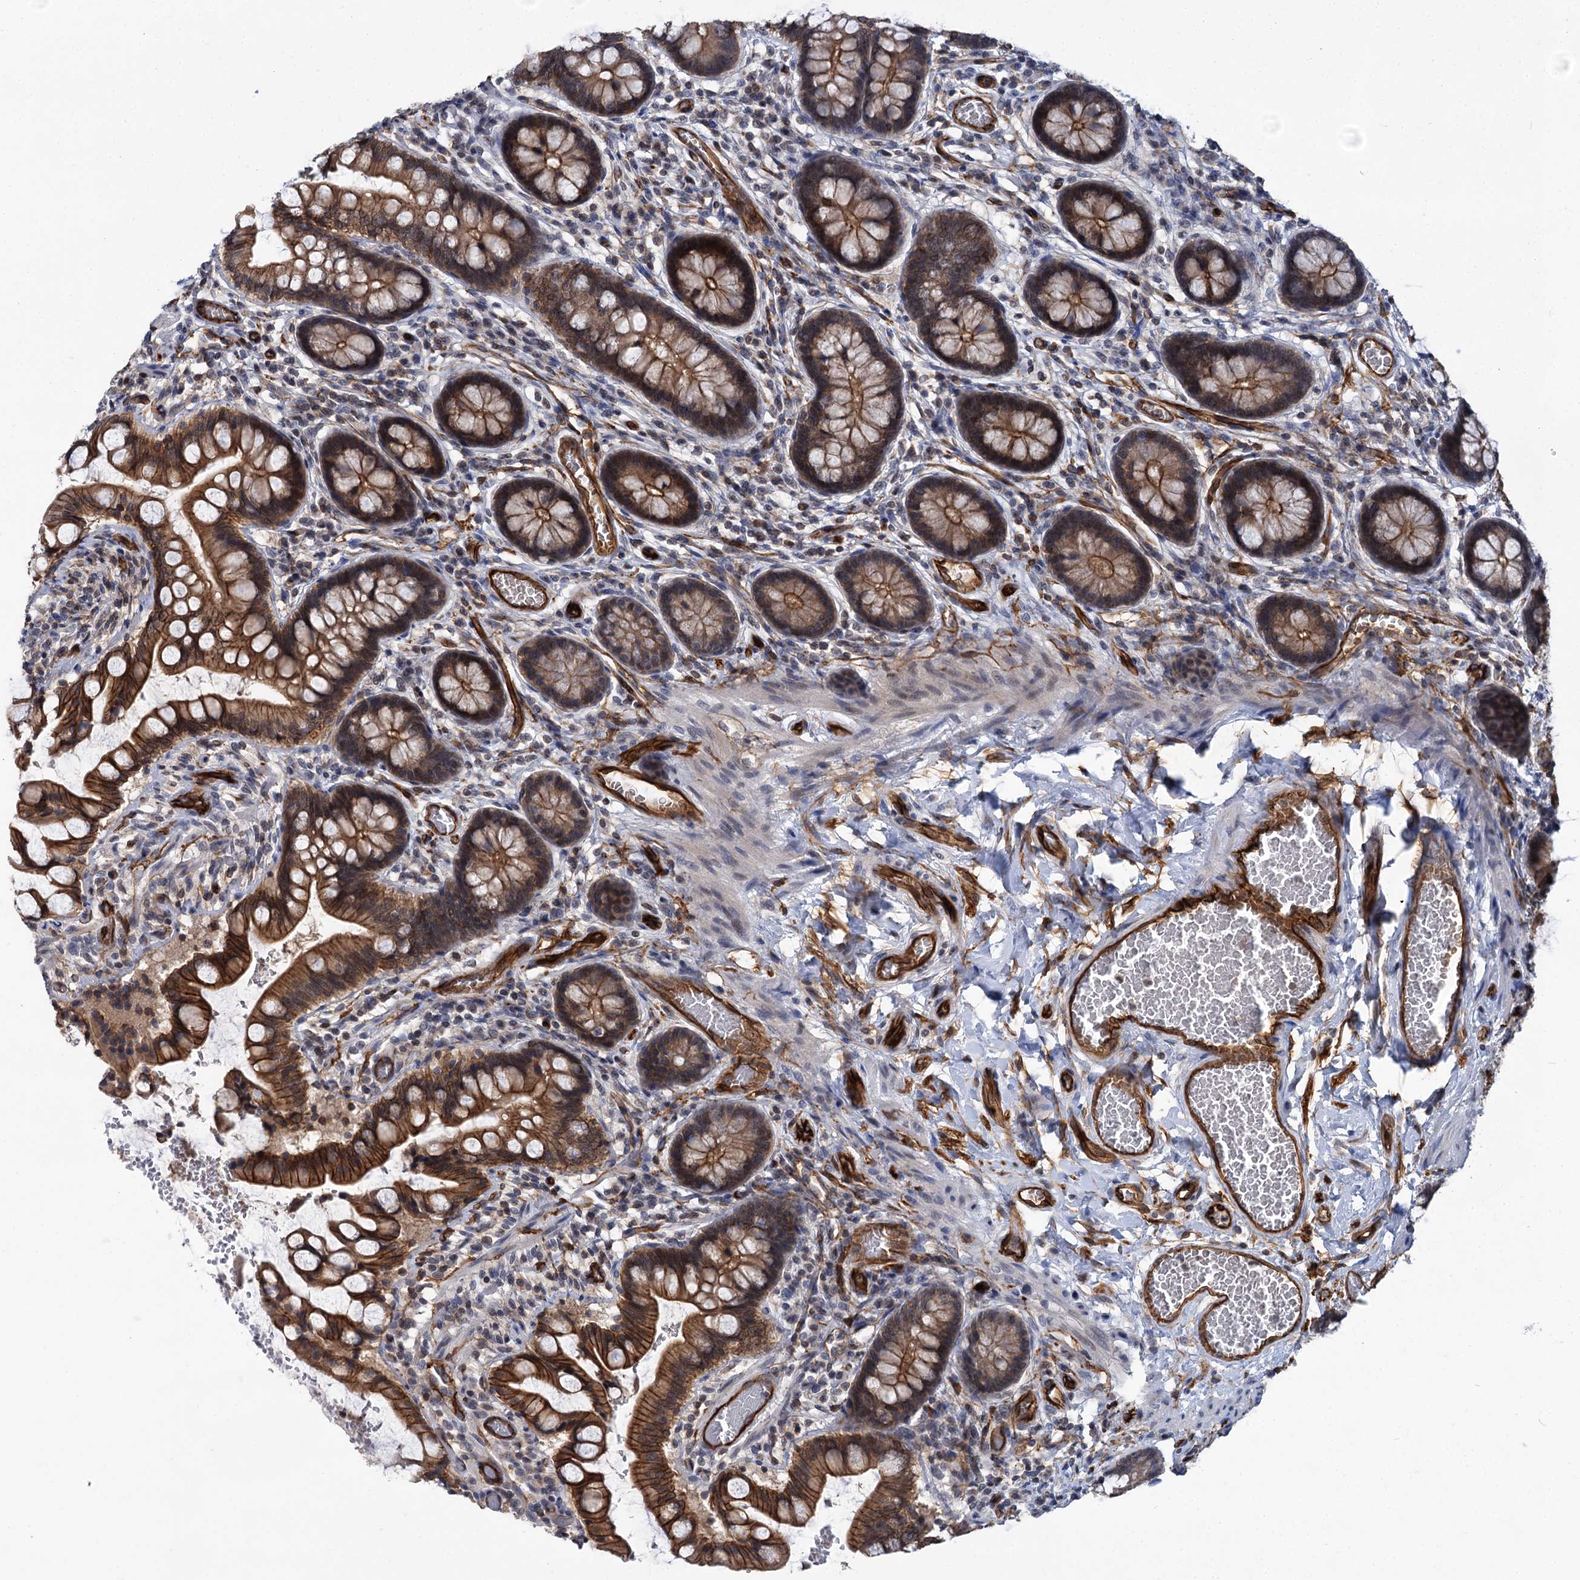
{"staining": {"intensity": "strong", "quantity": ">75%", "location": "cytoplasmic/membranous"}, "tissue": "small intestine", "cell_type": "Glandular cells", "image_type": "normal", "snomed": [{"axis": "morphology", "description": "Normal tissue, NOS"}, {"axis": "topography", "description": "Small intestine"}], "caption": "Unremarkable small intestine shows strong cytoplasmic/membranous positivity in about >75% of glandular cells.", "gene": "ABLIM1", "patient": {"sex": "male", "age": 52}}